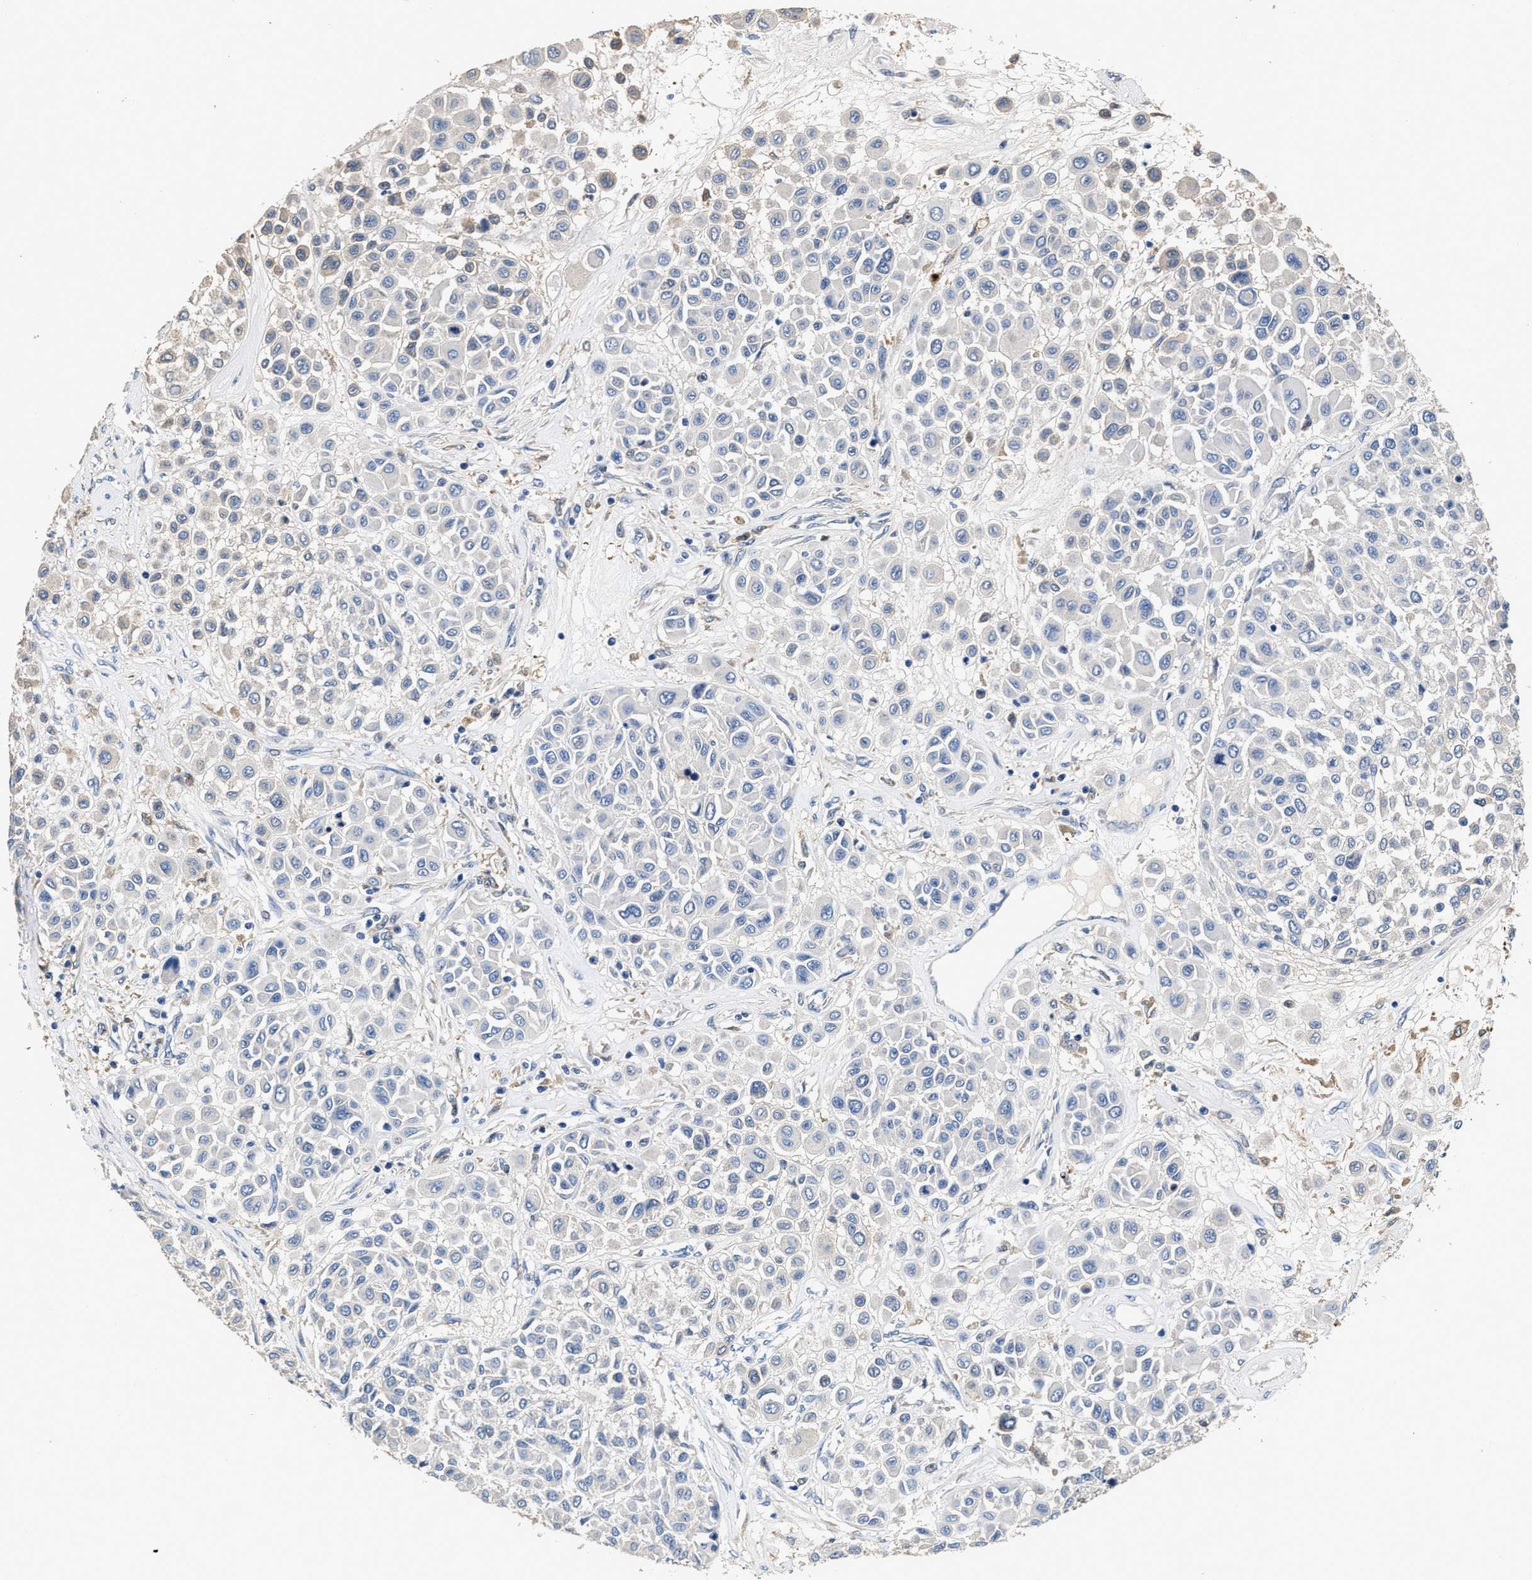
{"staining": {"intensity": "negative", "quantity": "none", "location": "none"}, "tissue": "melanoma", "cell_type": "Tumor cells", "image_type": "cancer", "snomed": [{"axis": "morphology", "description": "Malignant melanoma, Metastatic site"}, {"axis": "topography", "description": "Soft tissue"}], "caption": "High magnification brightfield microscopy of malignant melanoma (metastatic site) stained with DAB (3,3'-diaminobenzidine) (brown) and counterstained with hematoxylin (blue): tumor cells show no significant positivity.", "gene": "PEG10", "patient": {"sex": "male", "age": 41}}